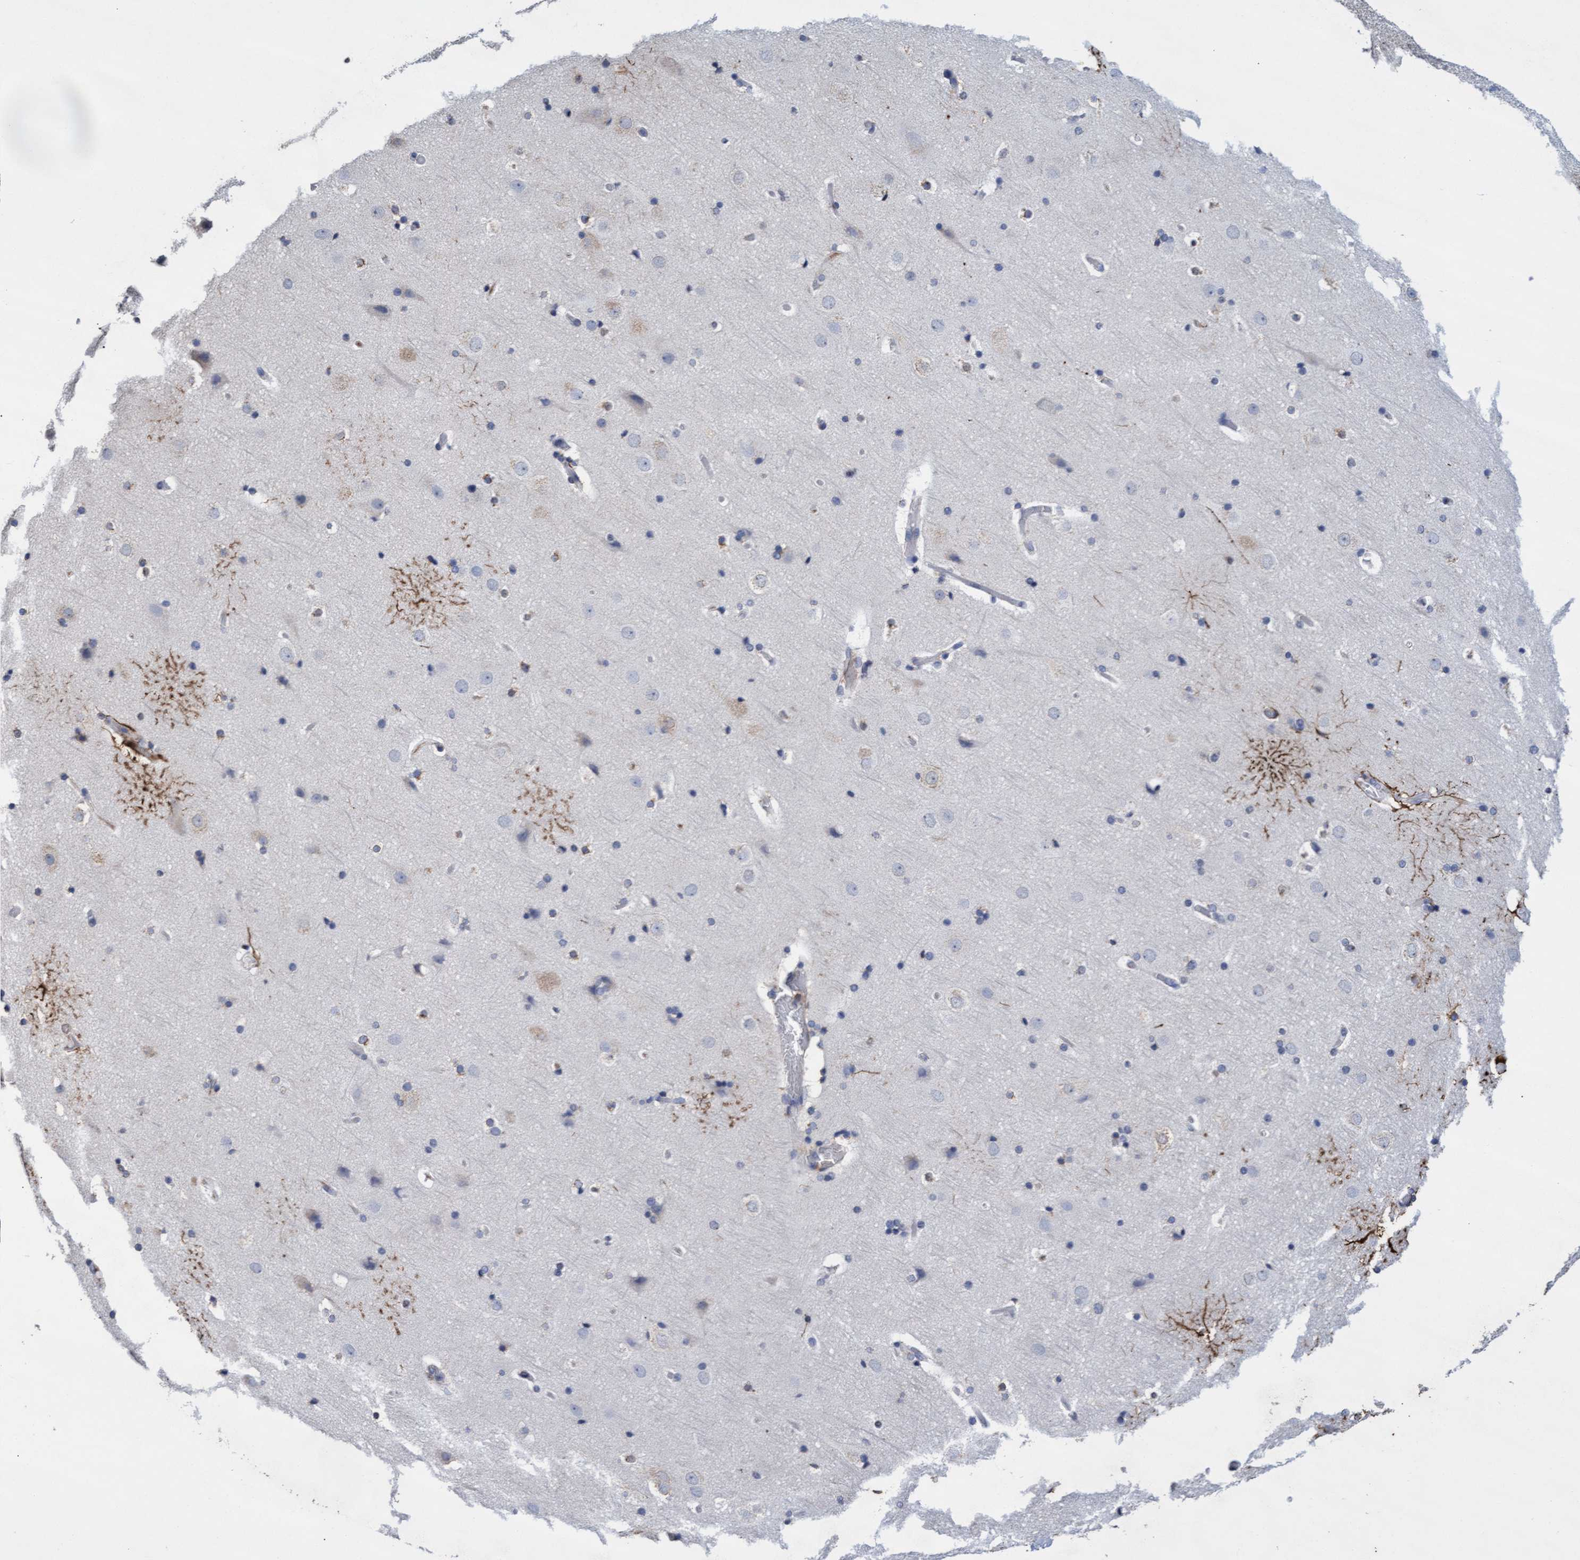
{"staining": {"intensity": "negative", "quantity": "none", "location": "none"}, "tissue": "cerebral cortex", "cell_type": "Endothelial cells", "image_type": "normal", "snomed": [{"axis": "morphology", "description": "Normal tissue, NOS"}, {"axis": "topography", "description": "Cerebral cortex"}], "caption": "Endothelial cells show no significant staining in normal cerebral cortex.", "gene": "GPR39", "patient": {"sex": "male", "age": 57}}